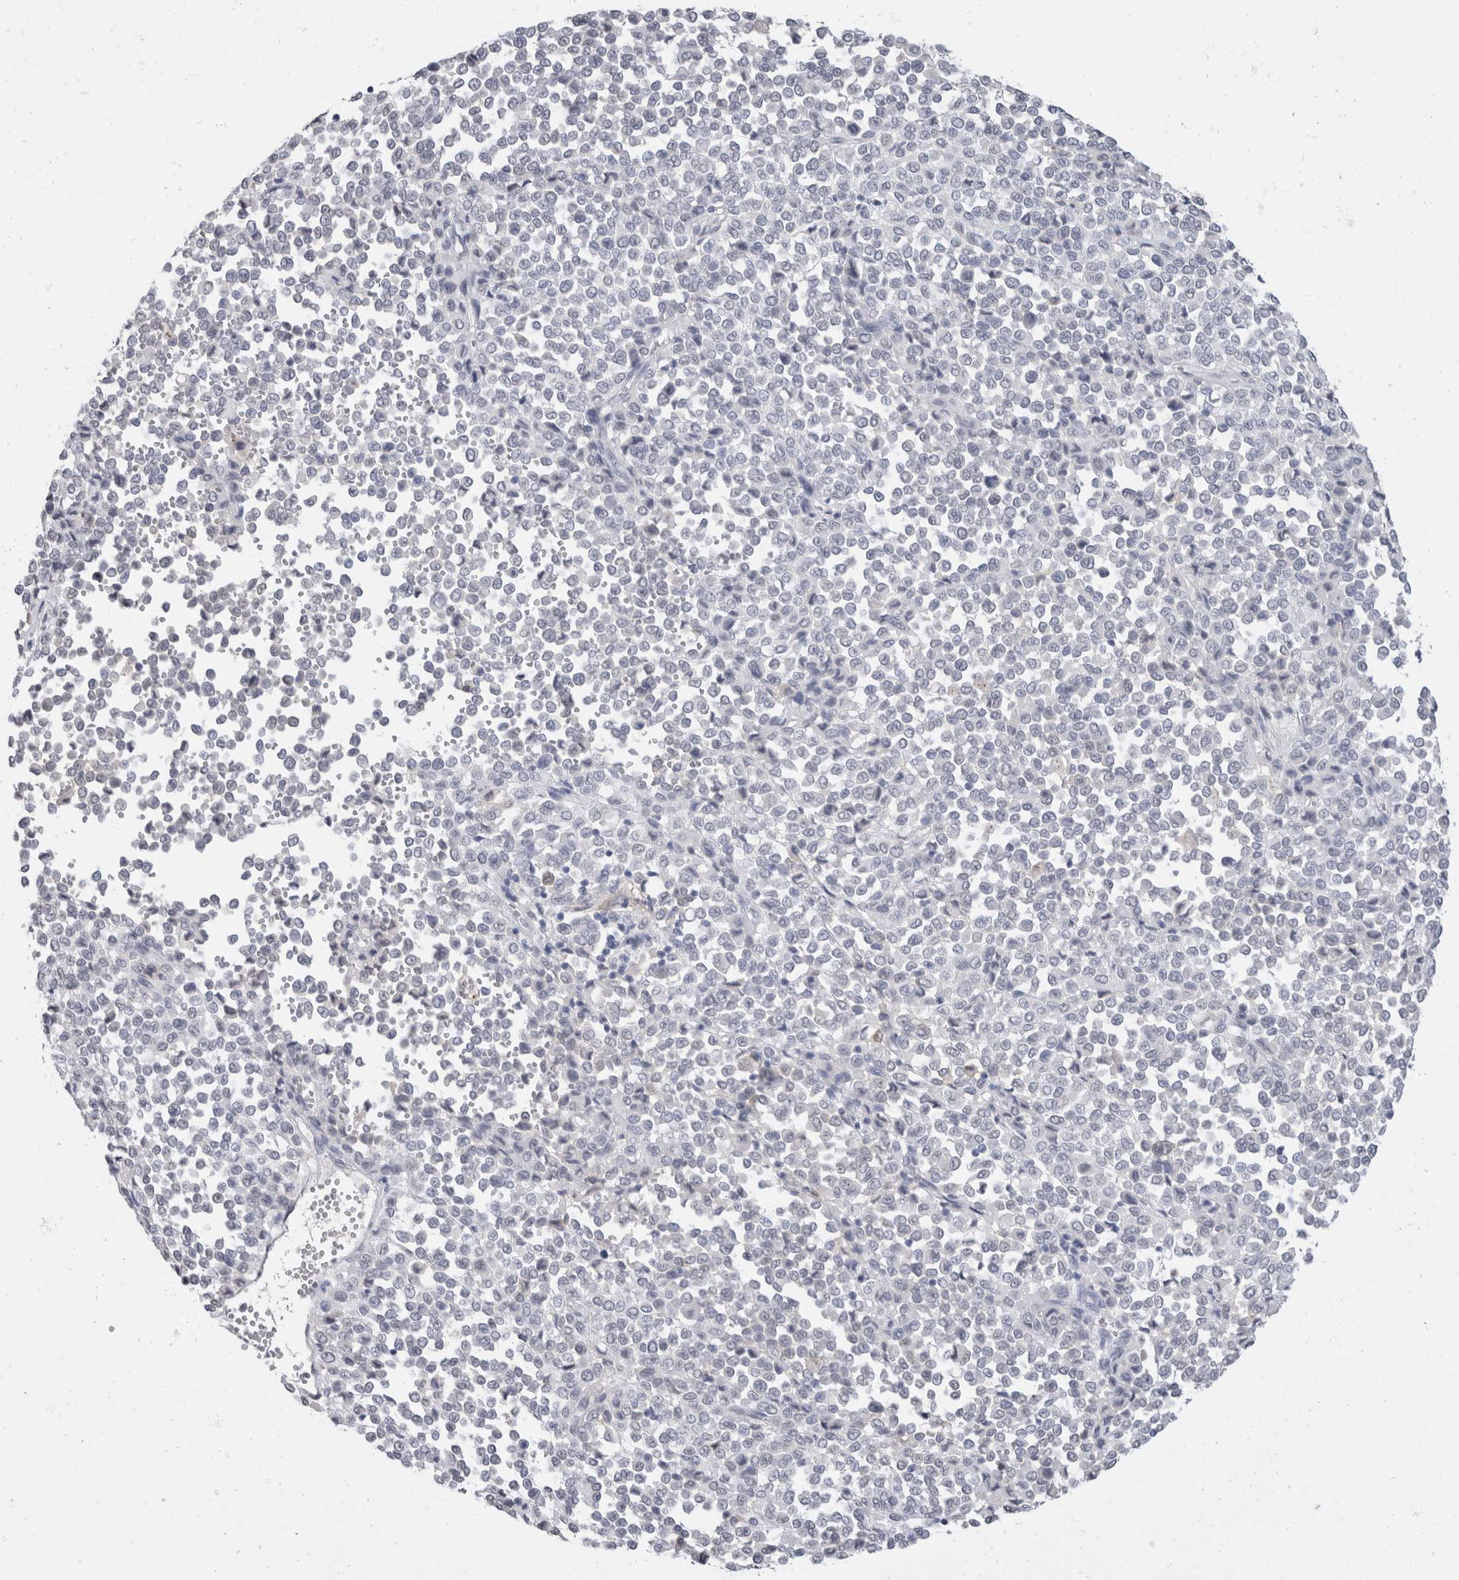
{"staining": {"intensity": "negative", "quantity": "none", "location": "none"}, "tissue": "melanoma", "cell_type": "Tumor cells", "image_type": "cancer", "snomed": [{"axis": "morphology", "description": "Malignant melanoma, Metastatic site"}, {"axis": "topography", "description": "Pancreas"}], "caption": "Melanoma stained for a protein using immunohistochemistry (IHC) reveals no staining tumor cells.", "gene": "CADM3", "patient": {"sex": "female", "age": 30}}